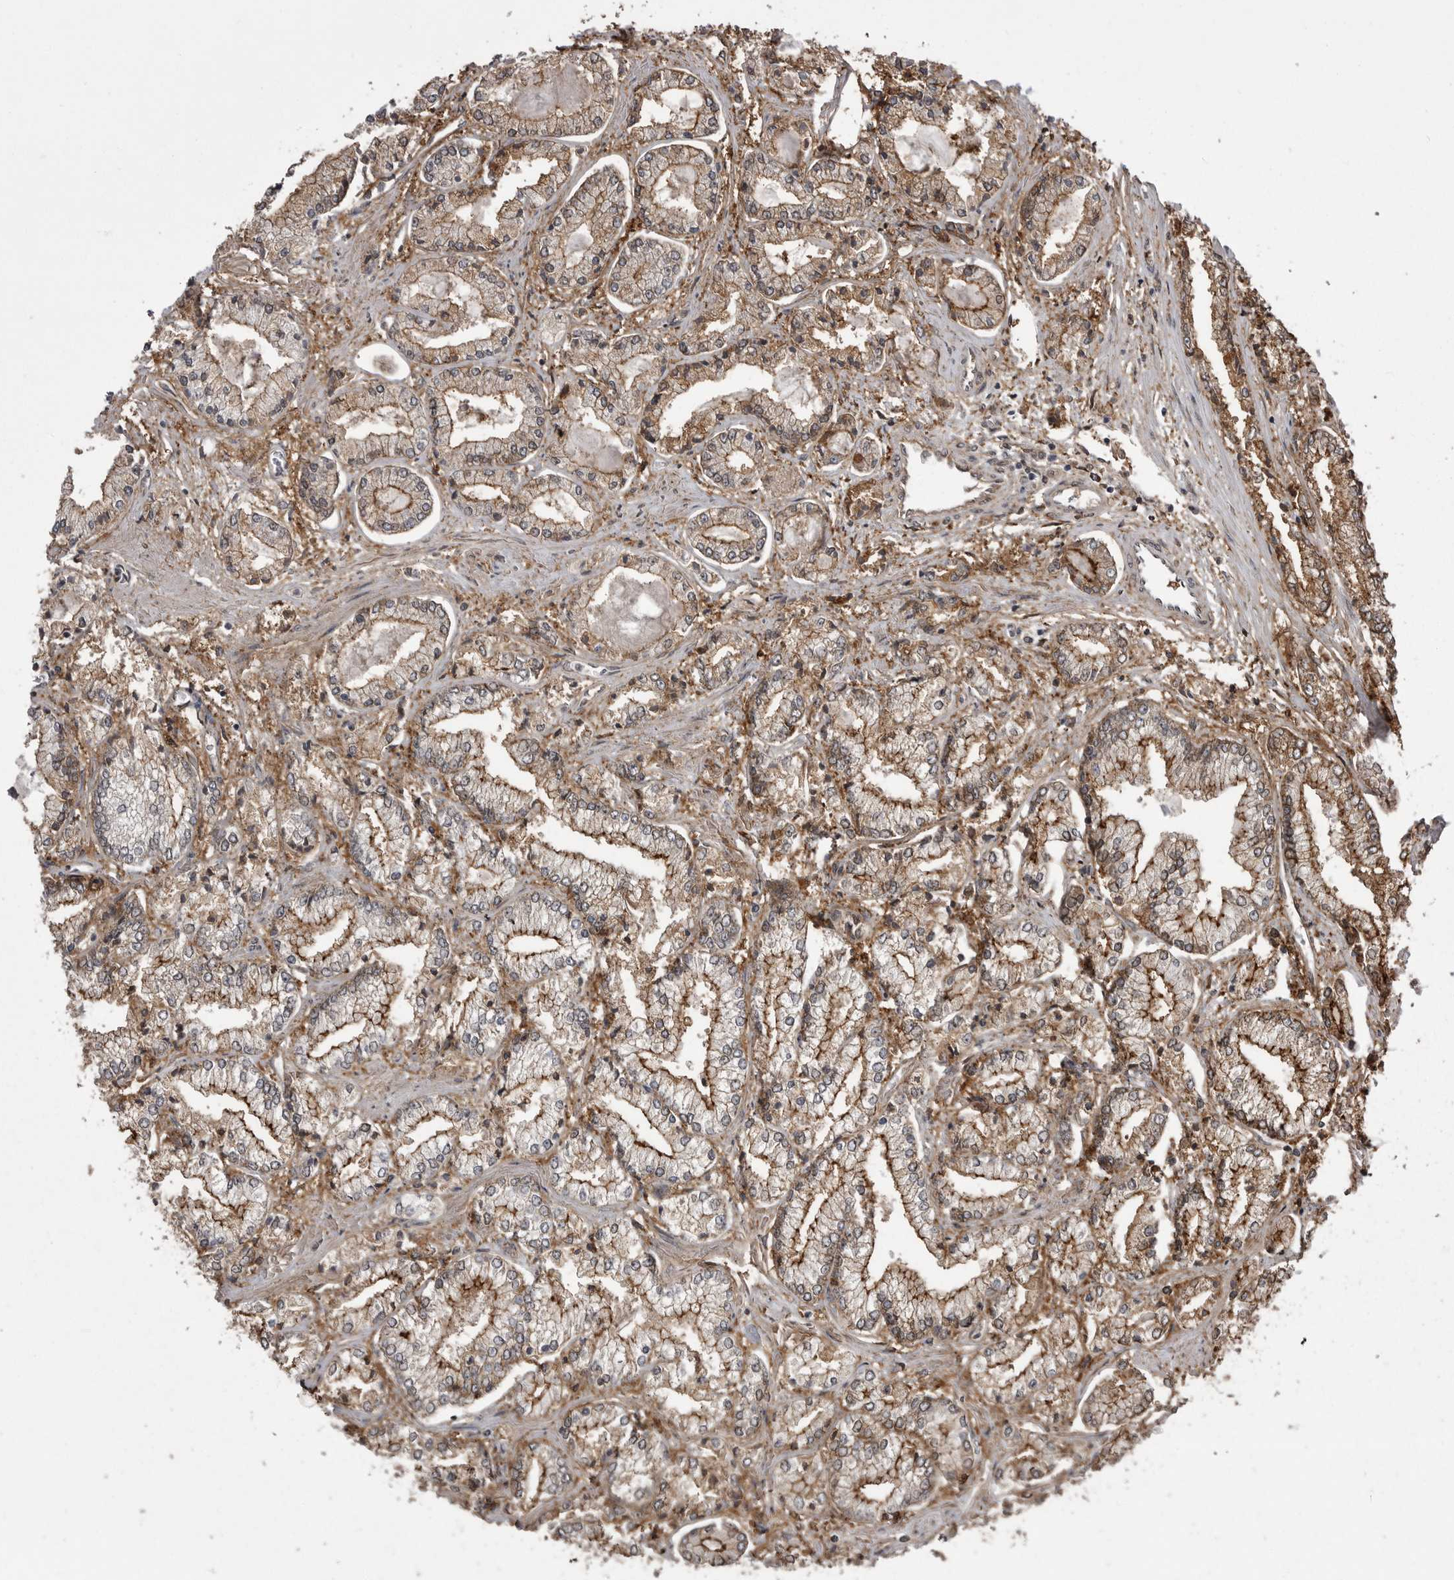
{"staining": {"intensity": "moderate", "quantity": ">75%", "location": "cytoplasmic/membranous"}, "tissue": "prostate cancer", "cell_type": "Tumor cells", "image_type": "cancer", "snomed": [{"axis": "morphology", "description": "Adenocarcinoma, Low grade"}, {"axis": "topography", "description": "Prostate"}], "caption": "The image demonstrates staining of prostate low-grade adenocarcinoma, revealing moderate cytoplasmic/membranous protein staining (brown color) within tumor cells.", "gene": "ABL1", "patient": {"sex": "male", "age": 52}}